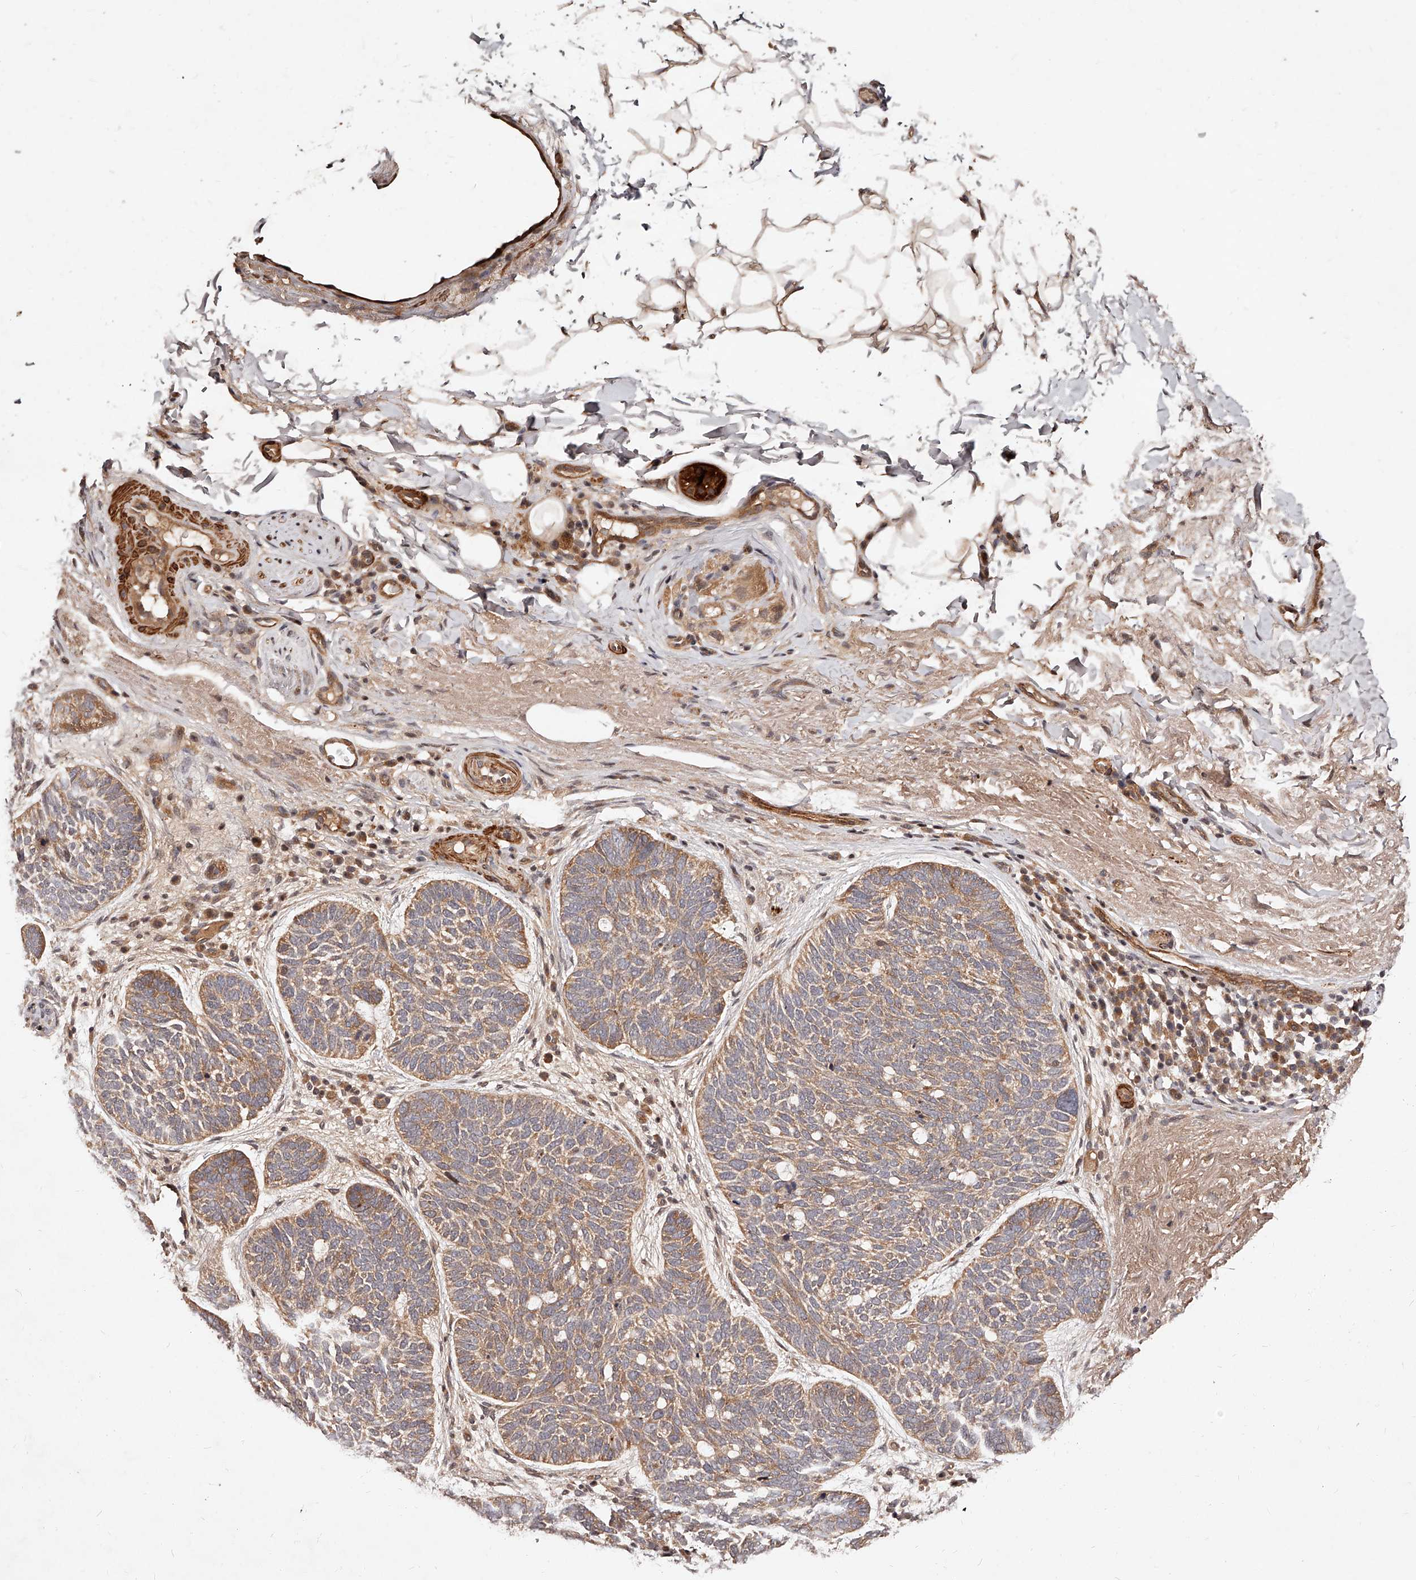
{"staining": {"intensity": "moderate", "quantity": ">75%", "location": "cytoplasmic/membranous"}, "tissue": "skin cancer", "cell_type": "Tumor cells", "image_type": "cancer", "snomed": [{"axis": "morphology", "description": "Basal cell carcinoma"}, {"axis": "topography", "description": "Skin"}], "caption": "Human skin basal cell carcinoma stained with a protein marker exhibits moderate staining in tumor cells.", "gene": "CUL7", "patient": {"sex": "female", "age": 85}}